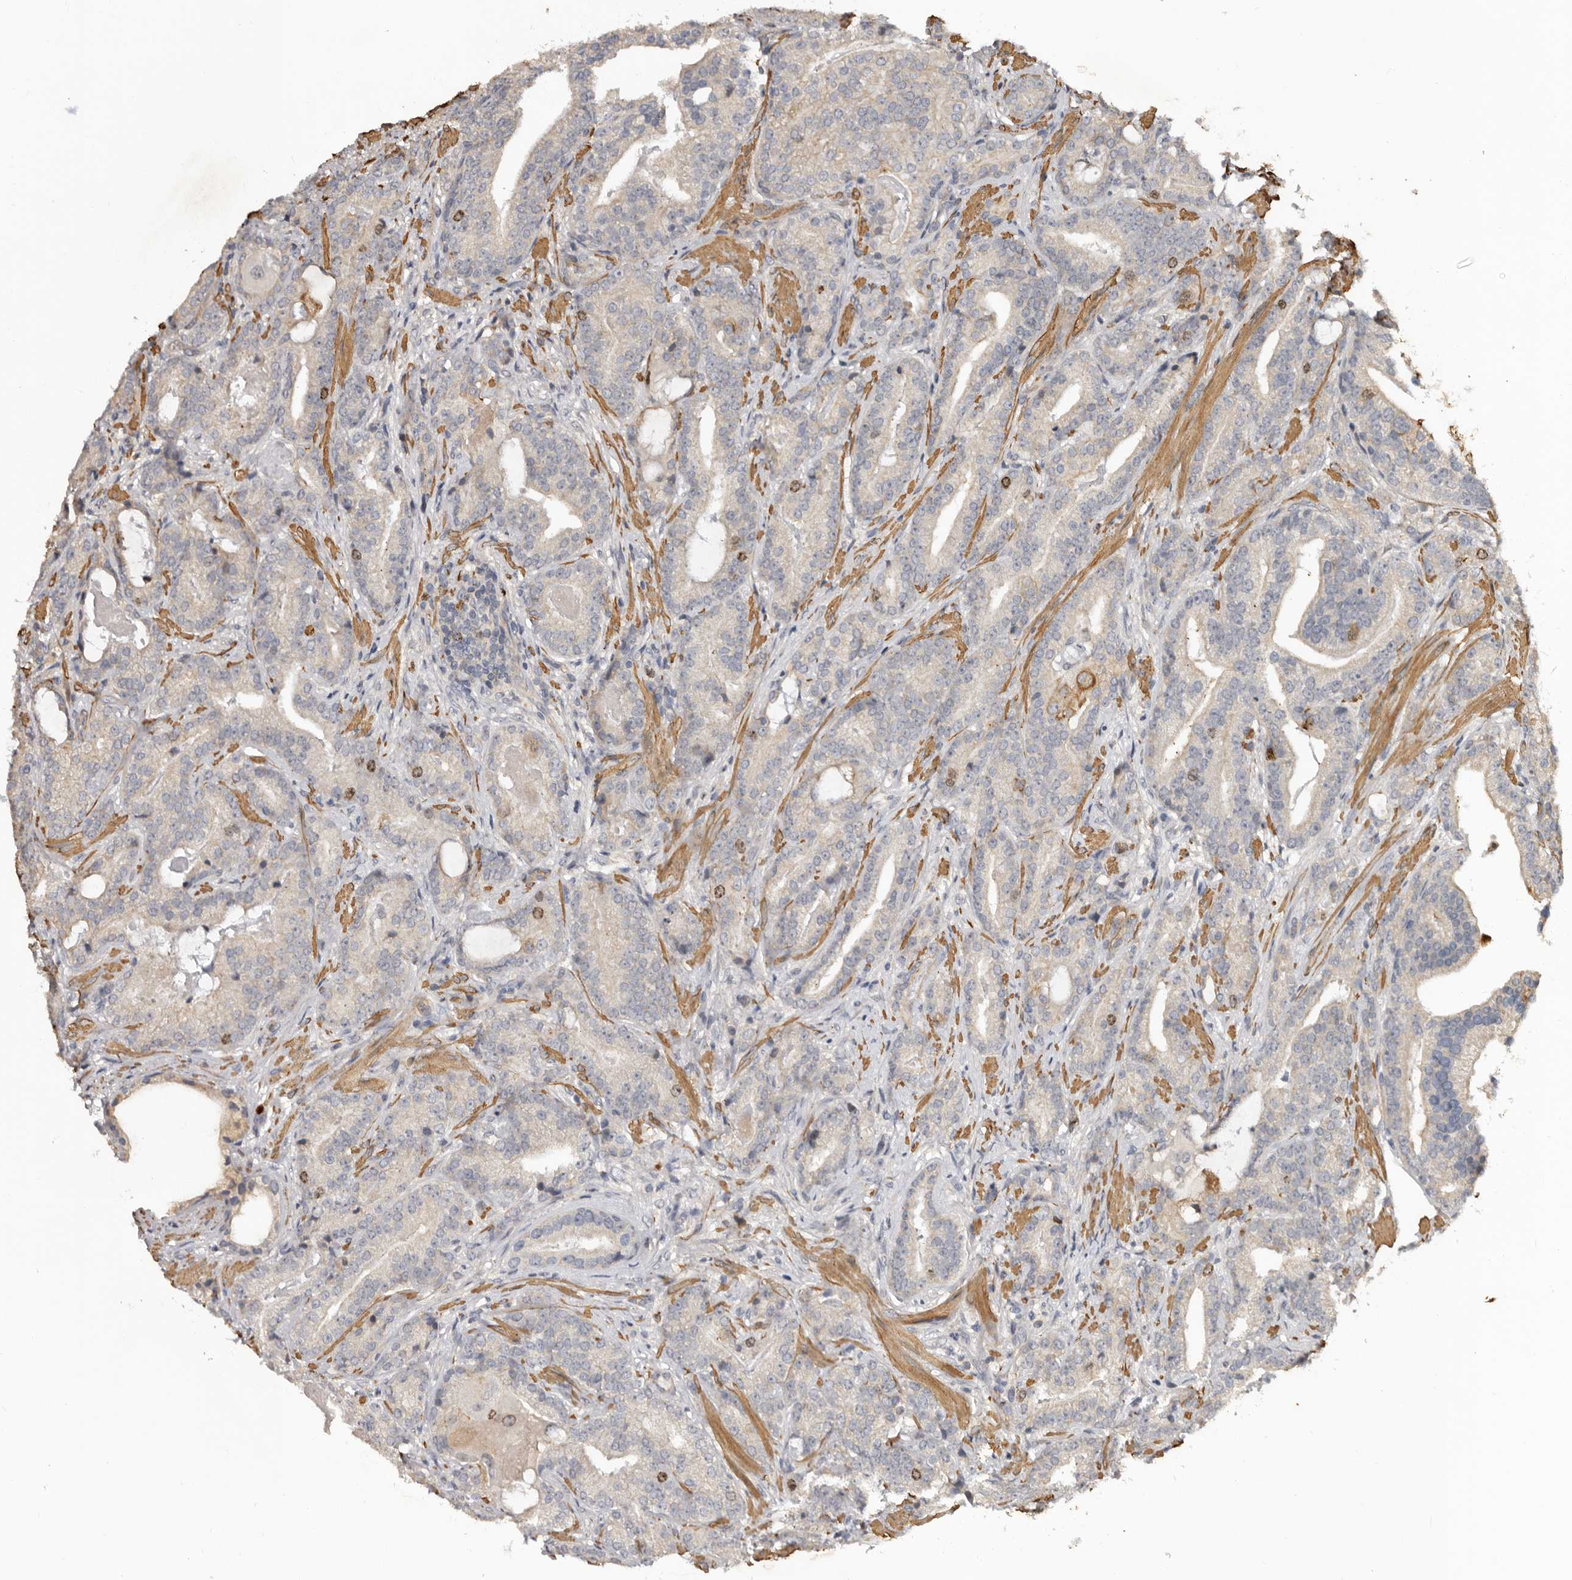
{"staining": {"intensity": "negative", "quantity": "none", "location": "none"}, "tissue": "prostate cancer", "cell_type": "Tumor cells", "image_type": "cancer", "snomed": [{"axis": "morphology", "description": "Adenocarcinoma, Low grade"}, {"axis": "topography", "description": "Prostate"}], "caption": "Image shows no protein staining in tumor cells of prostate low-grade adenocarcinoma tissue. (DAB immunohistochemistry with hematoxylin counter stain).", "gene": "CDCA8", "patient": {"sex": "male", "age": 67}}